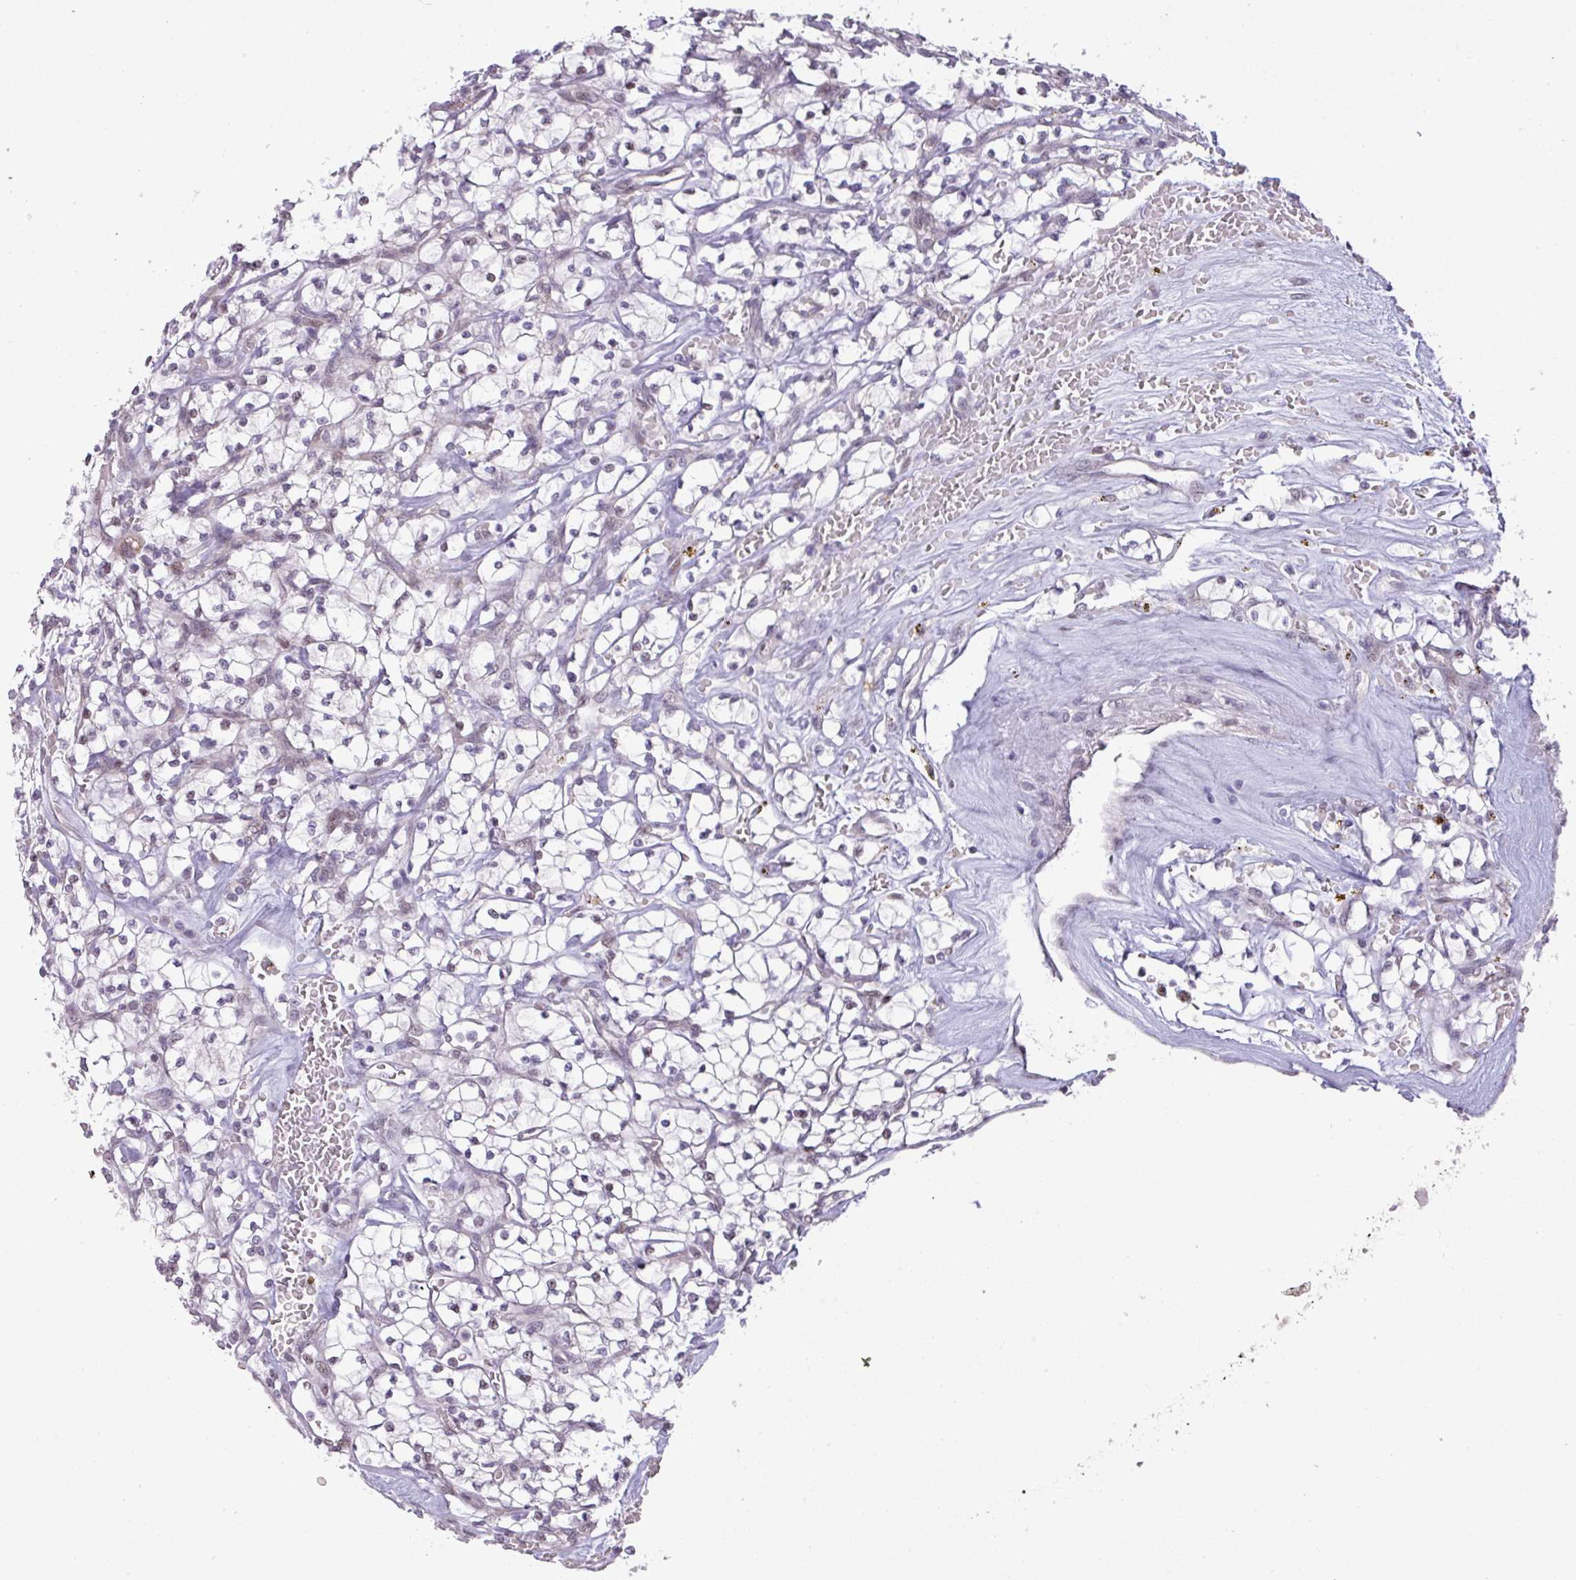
{"staining": {"intensity": "negative", "quantity": "none", "location": "none"}, "tissue": "renal cancer", "cell_type": "Tumor cells", "image_type": "cancer", "snomed": [{"axis": "morphology", "description": "Adenocarcinoma, NOS"}, {"axis": "topography", "description": "Kidney"}], "caption": "Photomicrograph shows no protein staining in tumor cells of renal cancer (adenocarcinoma) tissue. The staining is performed using DAB (3,3'-diaminobenzidine) brown chromogen with nuclei counter-stained in using hematoxylin.", "gene": "ANKRD13B", "patient": {"sex": "female", "age": 64}}